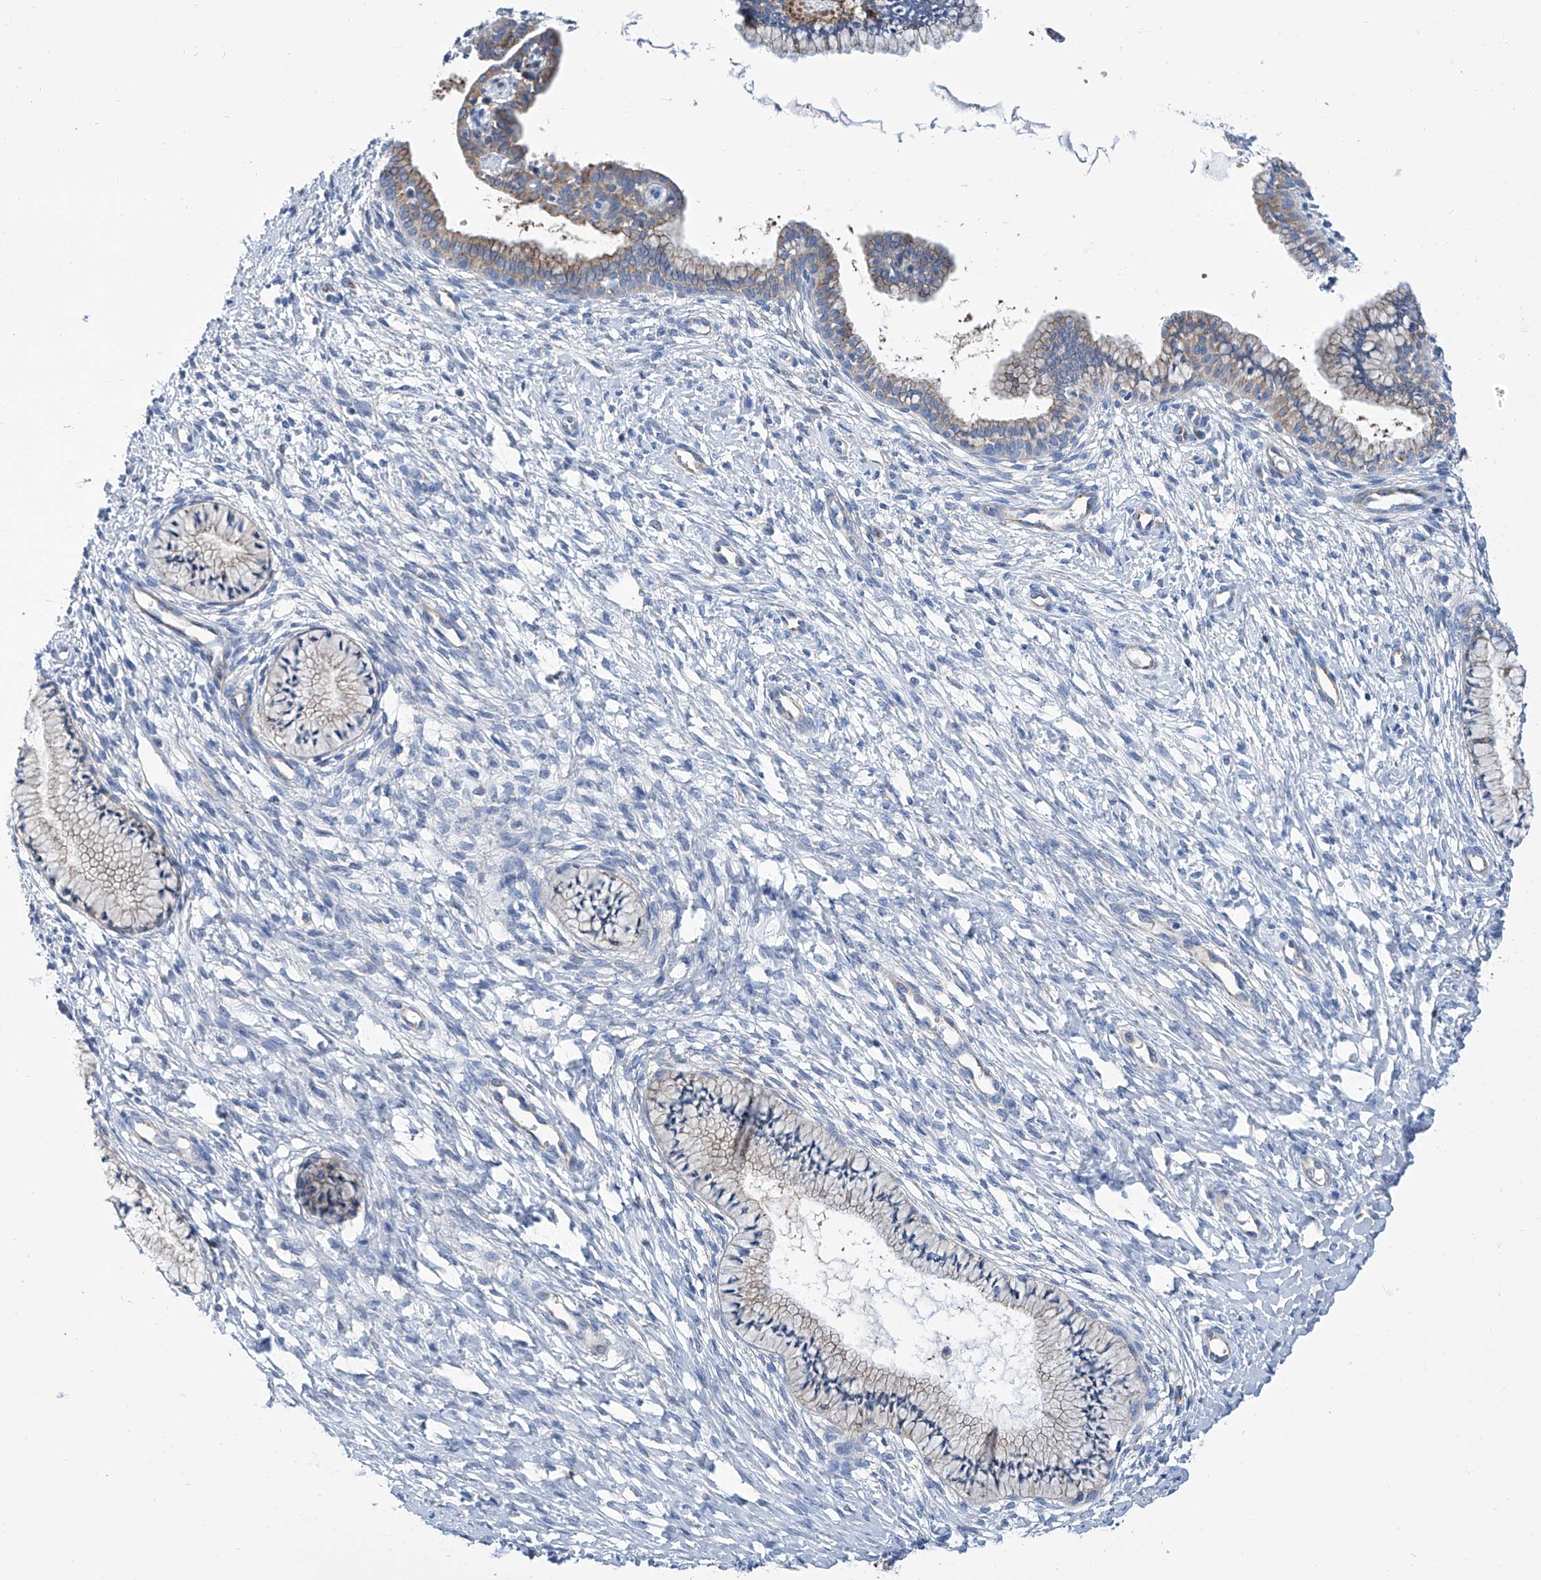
{"staining": {"intensity": "moderate", "quantity": "25%-75%", "location": "cytoplasmic/membranous"}, "tissue": "cervix", "cell_type": "Glandular cells", "image_type": "normal", "snomed": [{"axis": "morphology", "description": "Normal tissue, NOS"}, {"axis": "topography", "description": "Cervix"}], "caption": "Protein expression analysis of normal cervix exhibits moderate cytoplasmic/membranous staining in about 25%-75% of glandular cells.", "gene": "GPT", "patient": {"sex": "female", "age": 36}}